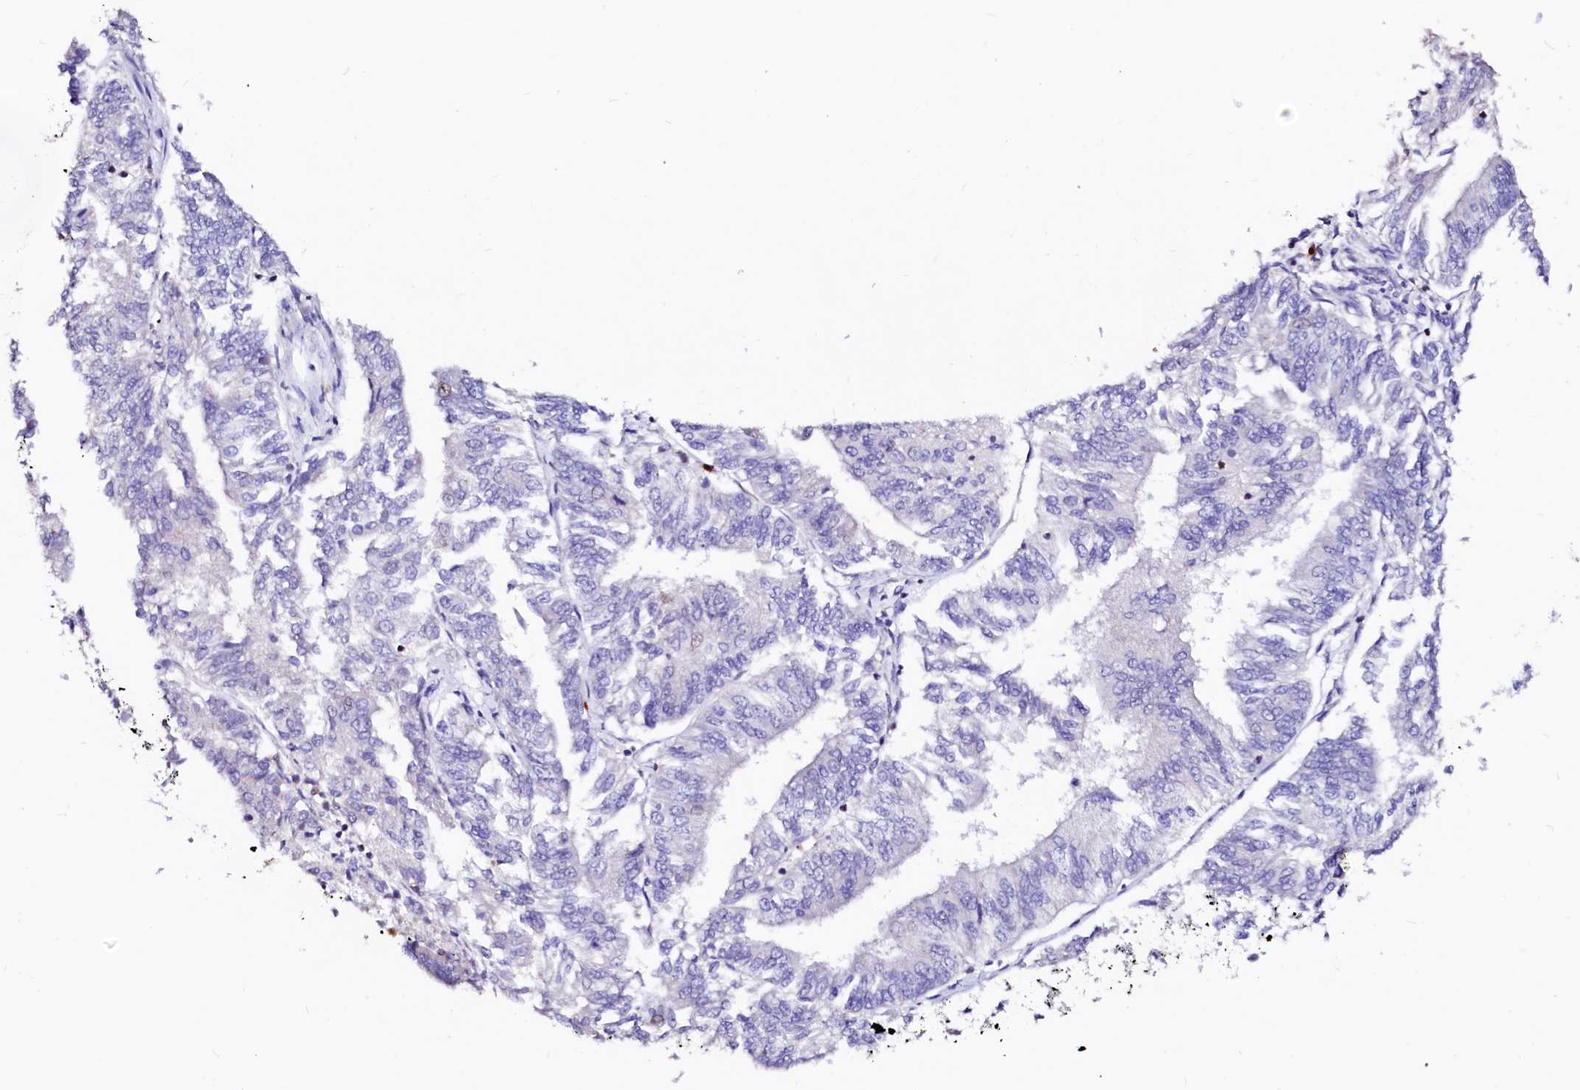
{"staining": {"intensity": "negative", "quantity": "none", "location": "none"}, "tissue": "endometrial cancer", "cell_type": "Tumor cells", "image_type": "cancer", "snomed": [{"axis": "morphology", "description": "Adenocarcinoma, NOS"}, {"axis": "topography", "description": "Endometrium"}], "caption": "Endometrial cancer (adenocarcinoma) was stained to show a protein in brown. There is no significant positivity in tumor cells.", "gene": "RAB27A", "patient": {"sex": "female", "age": 58}}